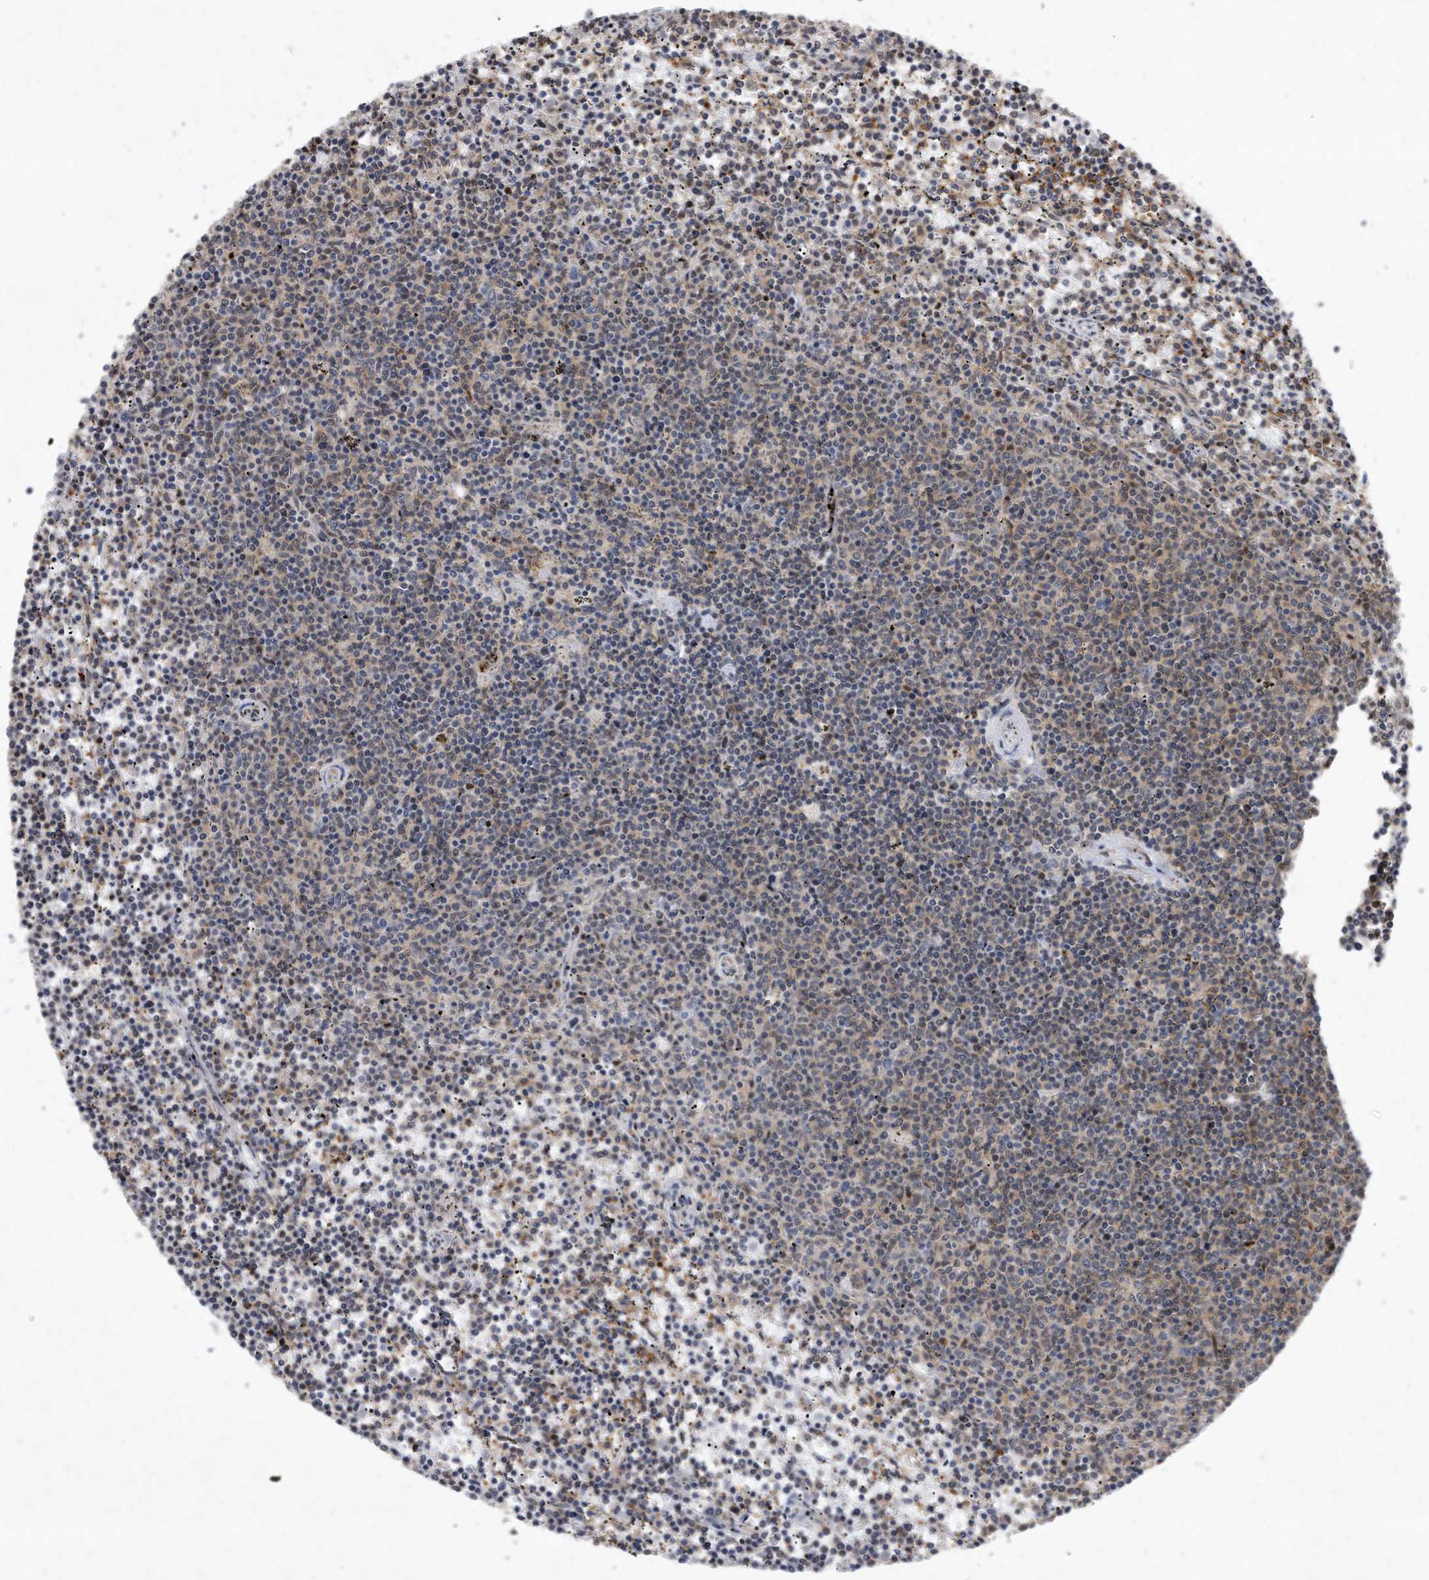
{"staining": {"intensity": "negative", "quantity": "none", "location": "none"}, "tissue": "lymphoma", "cell_type": "Tumor cells", "image_type": "cancer", "snomed": [{"axis": "morphology", "description": "Malignant lymphoma, non-Hodgkin's type, Low grade"}, {"axis": "topography", "description": "Spleen"}], "caption": "There is no significant positivity in tumor cells of lymphoma. (Brightfield microscopy of DAB (3,3'-diaminobenzidine) immunohistochemistry at high magnification).", "gene": "PGBD2", "patient": {"sex": "female", "age": 50}}